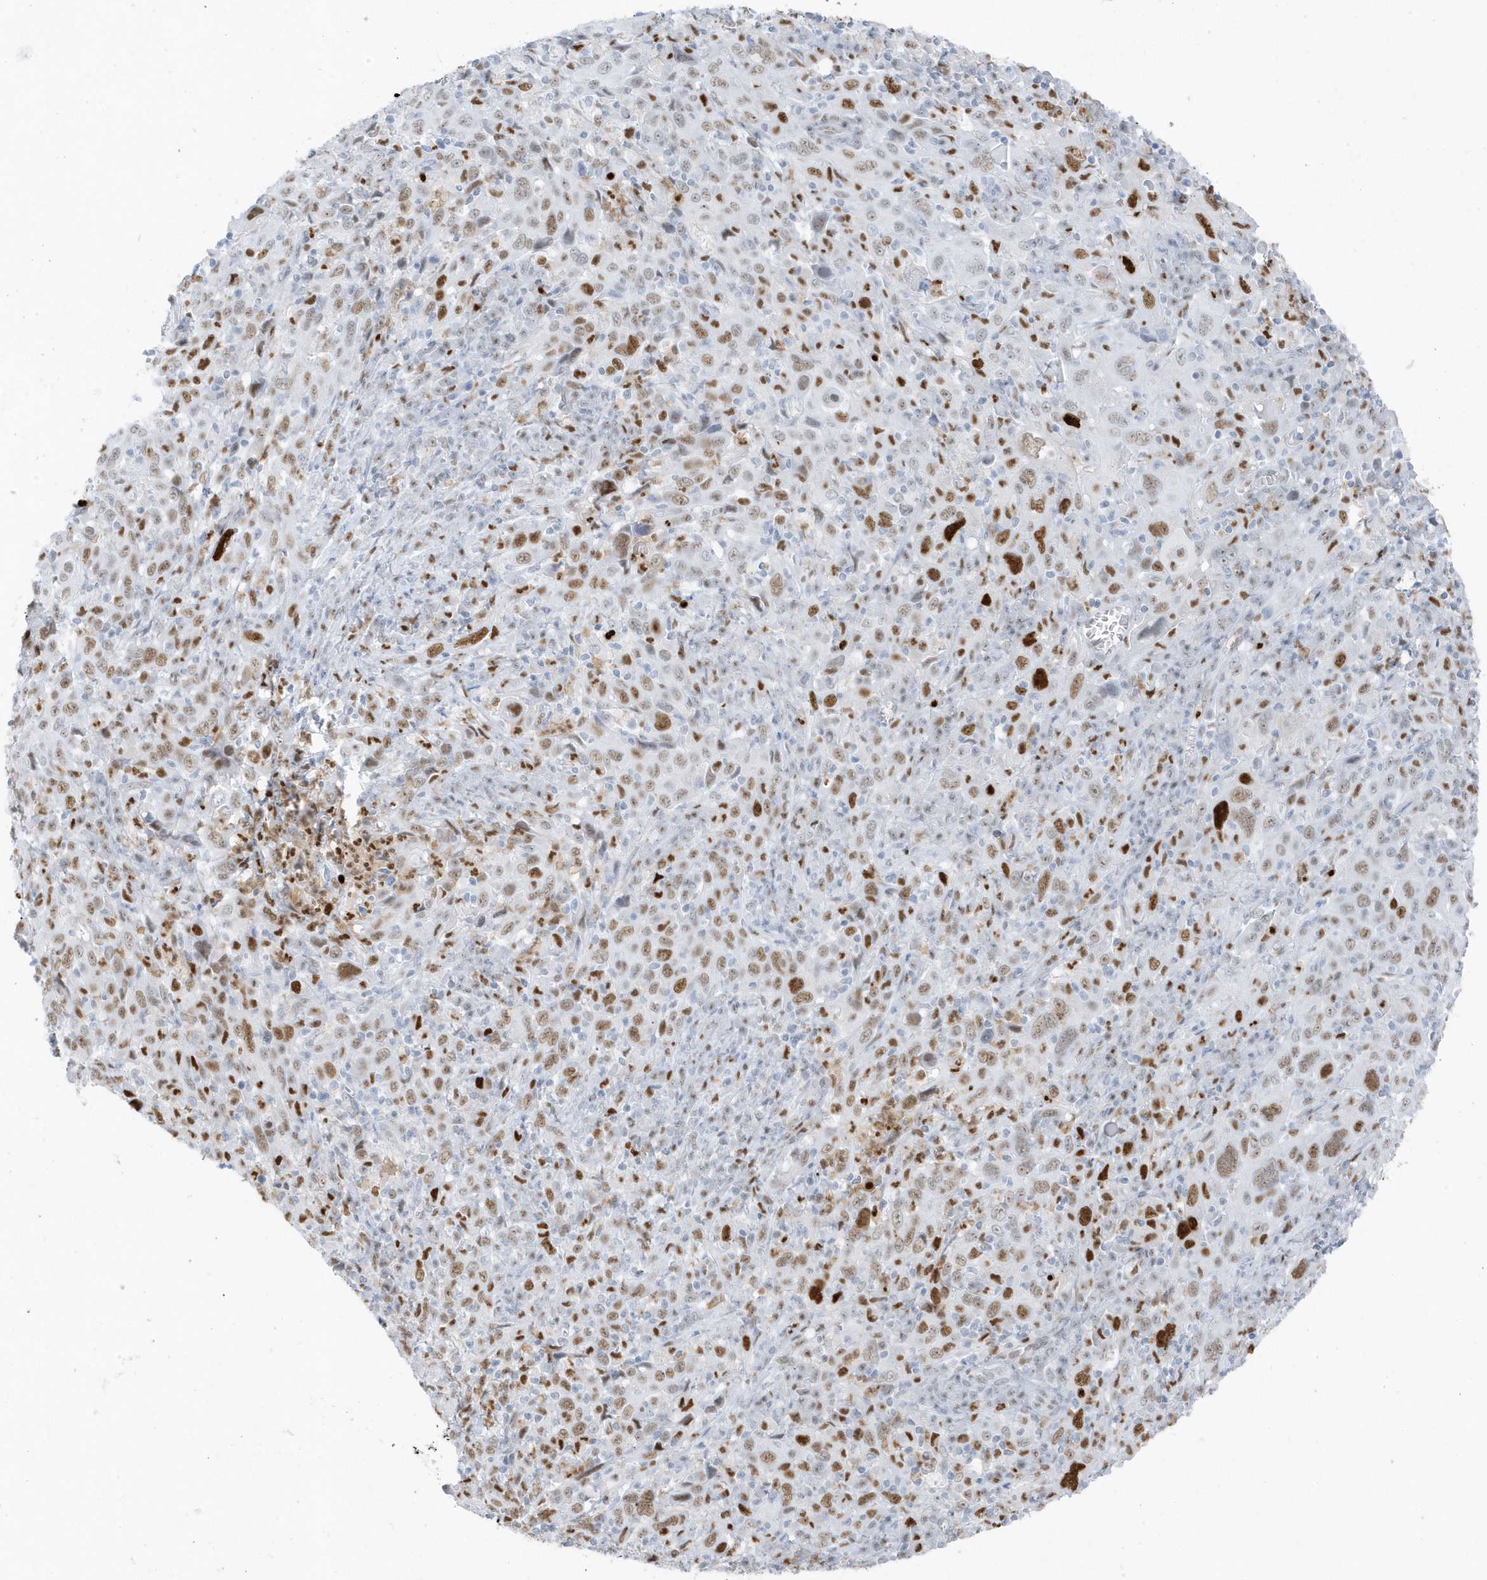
{"staining": {"intensity": "moderate", "quantity": ">75%", "location": "nuclear"}, "tissue": "cervical cancer", "cell_type": "Tumor cells", "image_type": "cancer", "snomed": [{"axis": "morphology", "description": "Squamous cell carcinoma, NOS"}, {"axis": "topography", "description": "Cervix"}], "caption": "High-magnification brightfield microscopy of cervical cancer (squamous cell carcinoma) stained with DAB (3,3'-diaminobenzidine) (brown) and counterstained with hematoxylin (blue). tumor cells exhibit moderate nuclear staining is identified in about>75% of cells.", "gene": "SMIM34", "patient": {"sex": "female", "age": 46}}